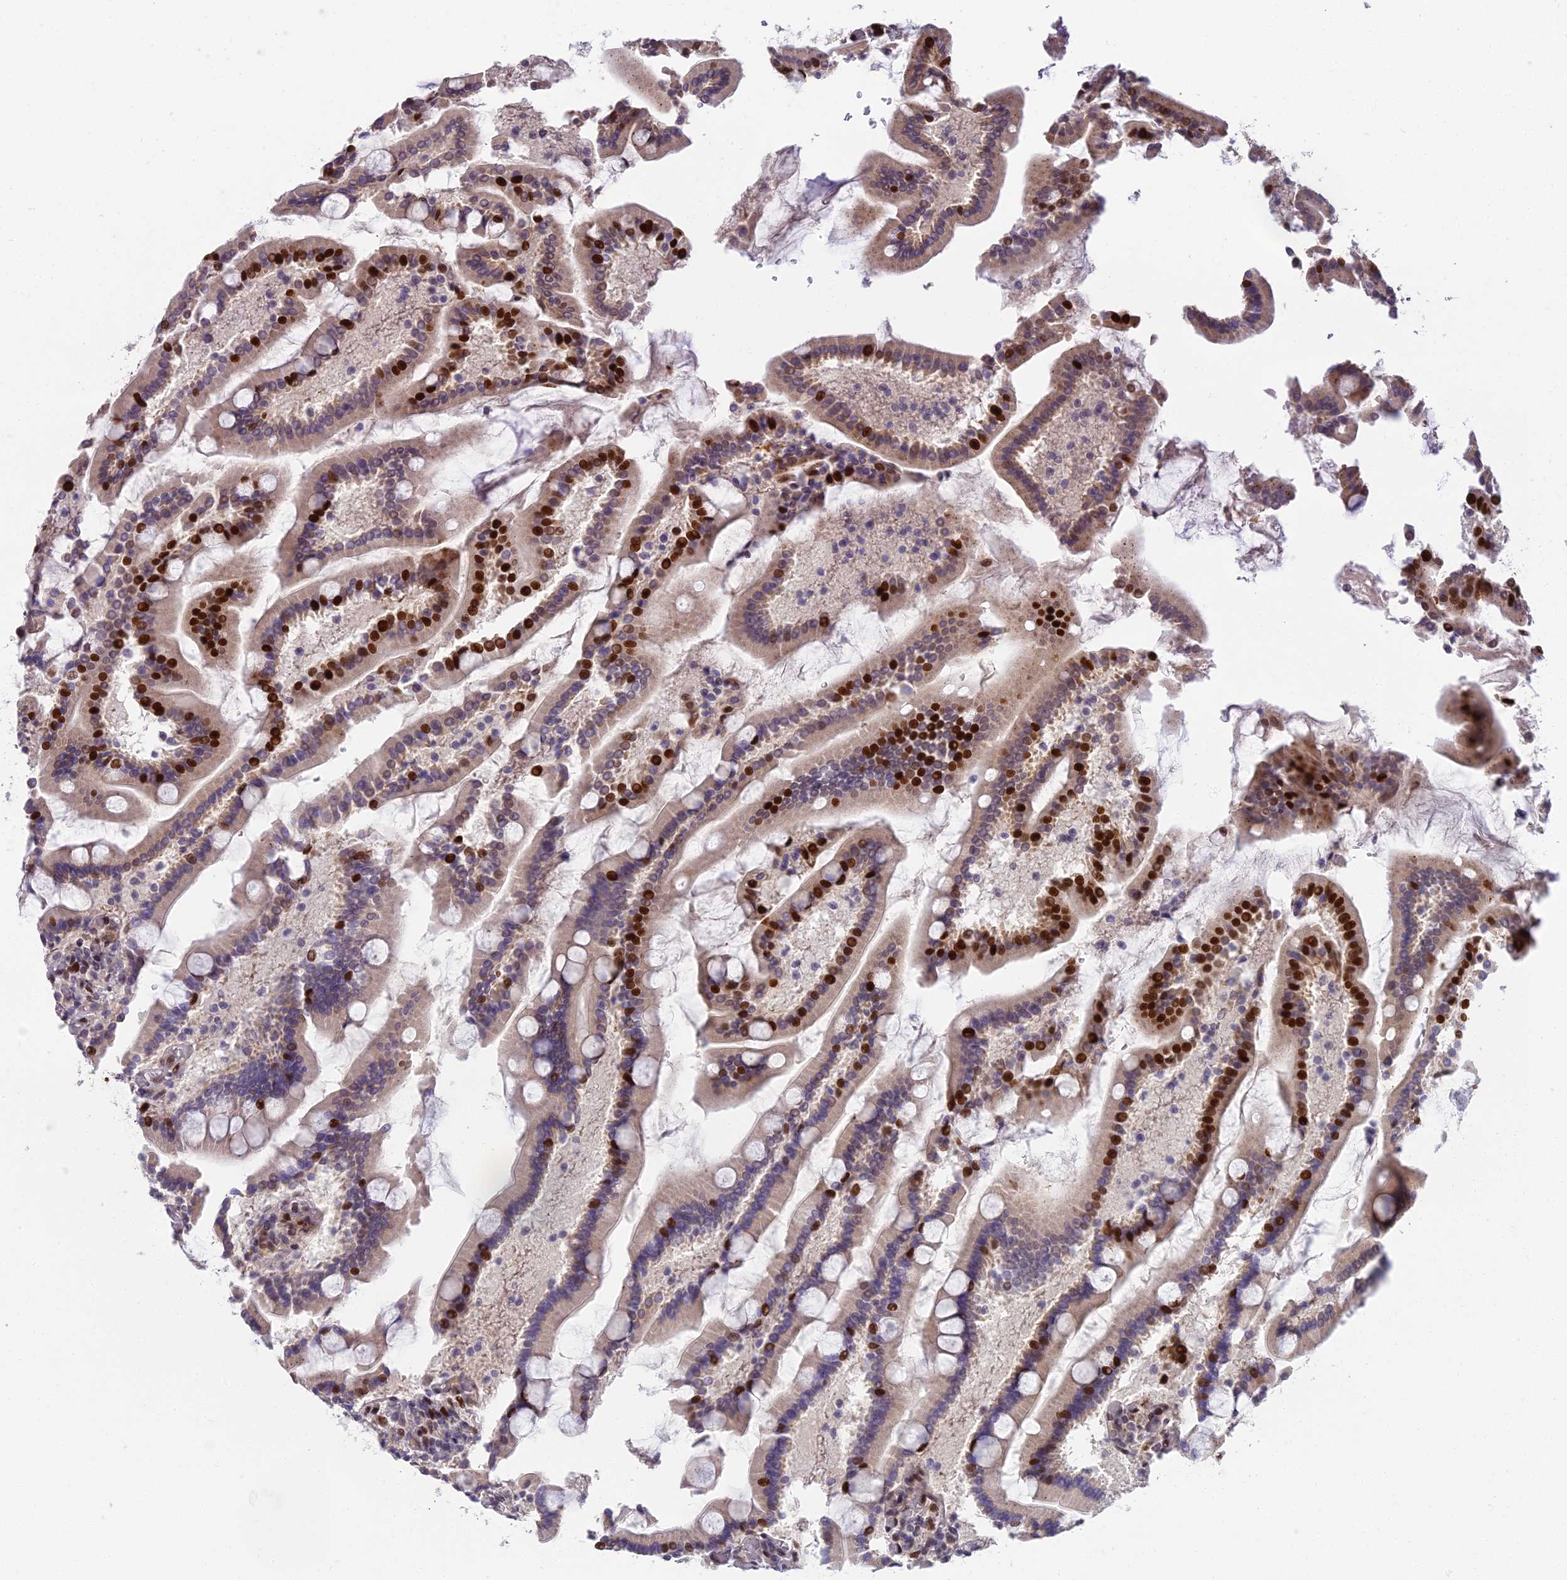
{"staining": {"intensity": "strong", "quantity": ">75%", "location": "nuclear"}, "tissue": "duodenum", "cell_type": "Glandular cells", "image_type": "normal", "snomed": [{"axis": "morphology", "description": "Normal tissue, NOS"}, {"axis": "topography", "description": "Duodenum"}], "caption": "Immunohistochemistry micrograph of benign duodenum stained for a protein (brown), which shows high levels of strong nuclear positivity in approximately >75% of glandular cells.", "gene": "ZNF707", "patient": {"sex": "male", "age": 55}}